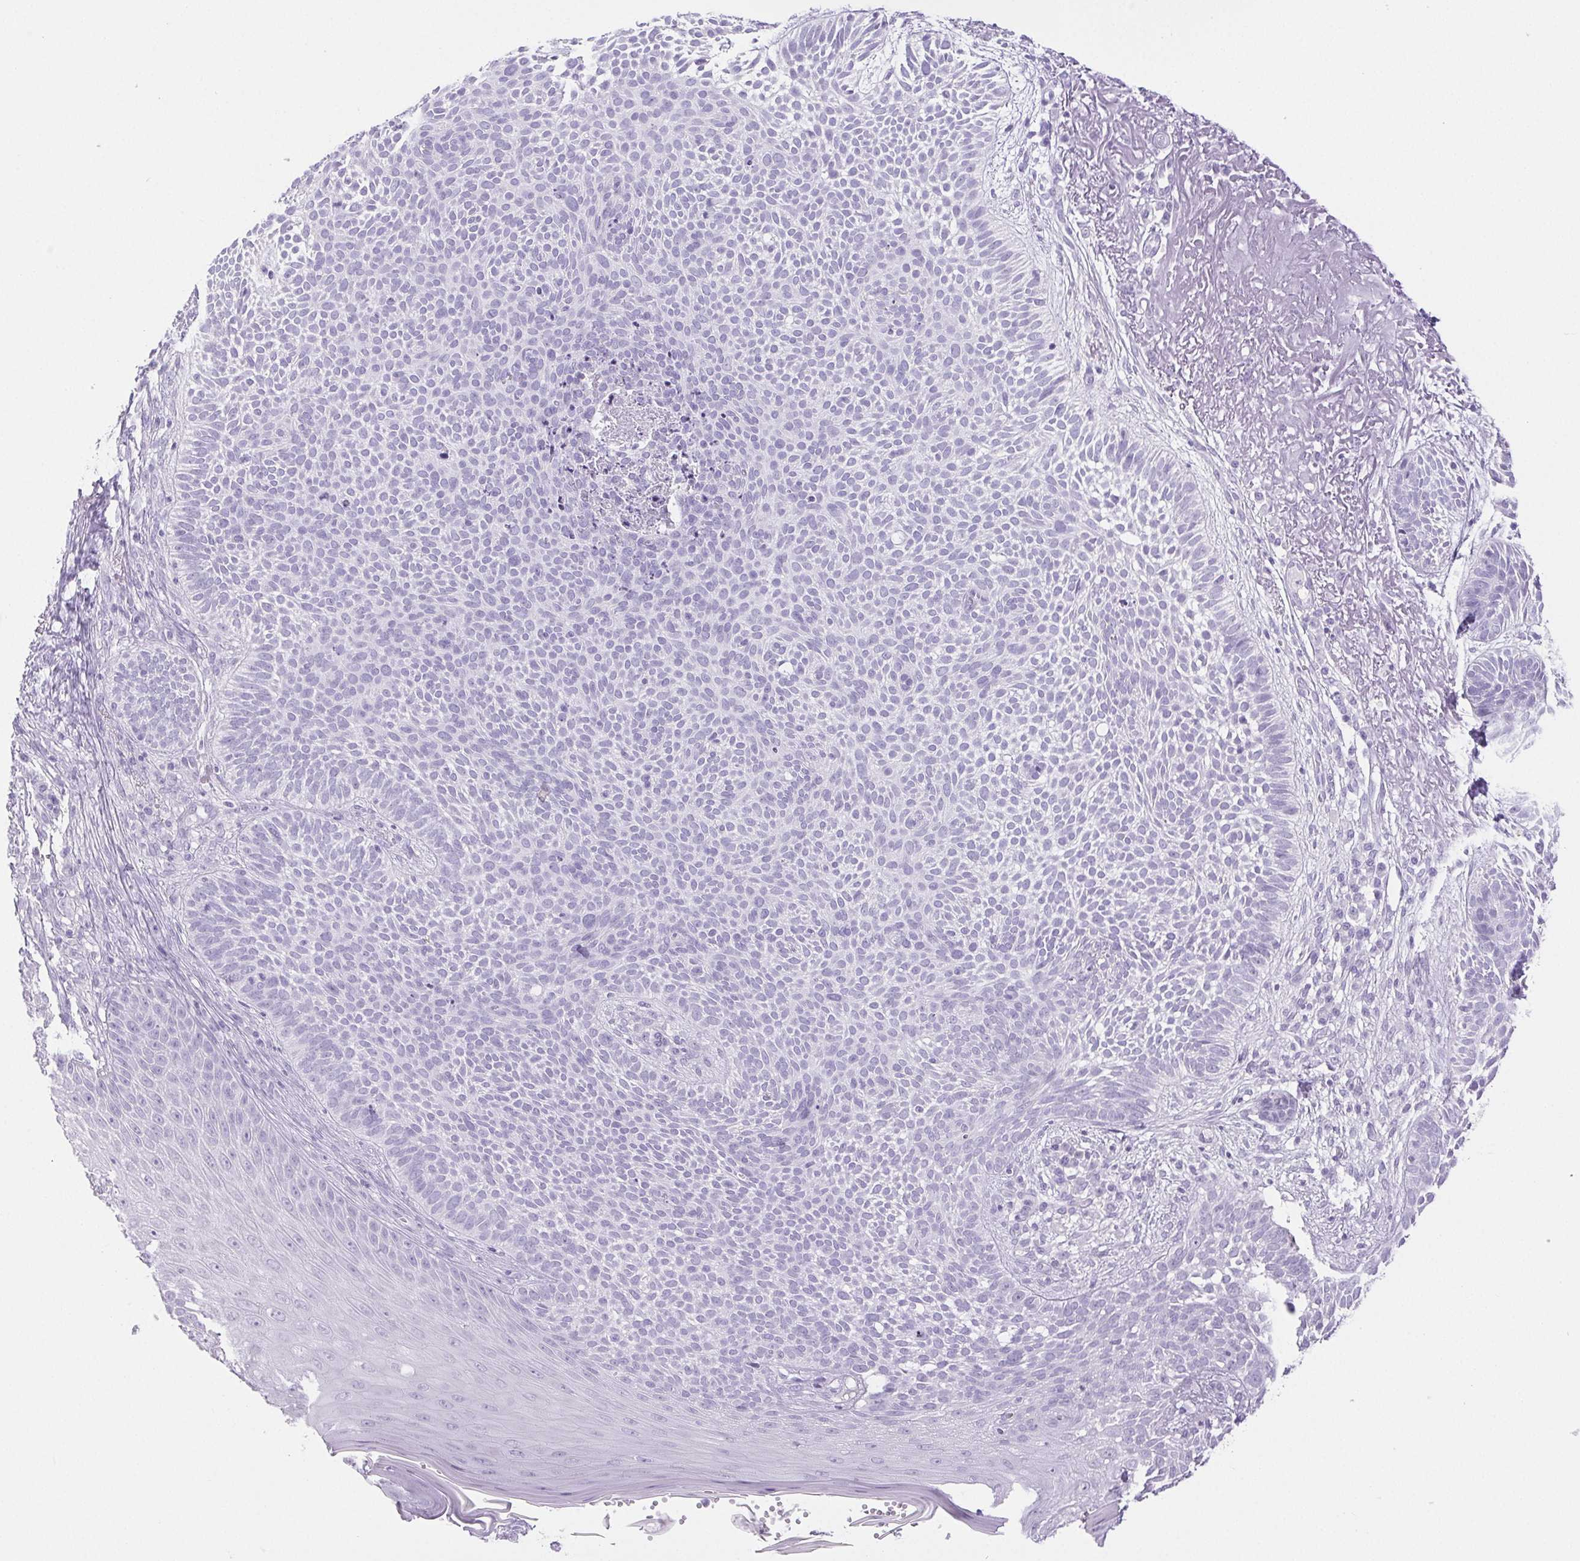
{"staining": {"intensity": "negative", "quantity": "none", "location": "none"}, "tissue": "skin cancer", "cell_type": "Tumor cells", "image_type": "cancer", "snomed": [{"axis": "morphology", "description": "Basal cell carcinoma"}, {"axis": "topography", "description": "Skin"}, {"axis": "topography", "description": "Skin of face"}], "caption": "An image of basal cell carcinoma (skin) stained for a protein exhibits no brown staining in tumor cells.", "gene": "HLA-G", "patient": {"sex": "female", "age": 82}}